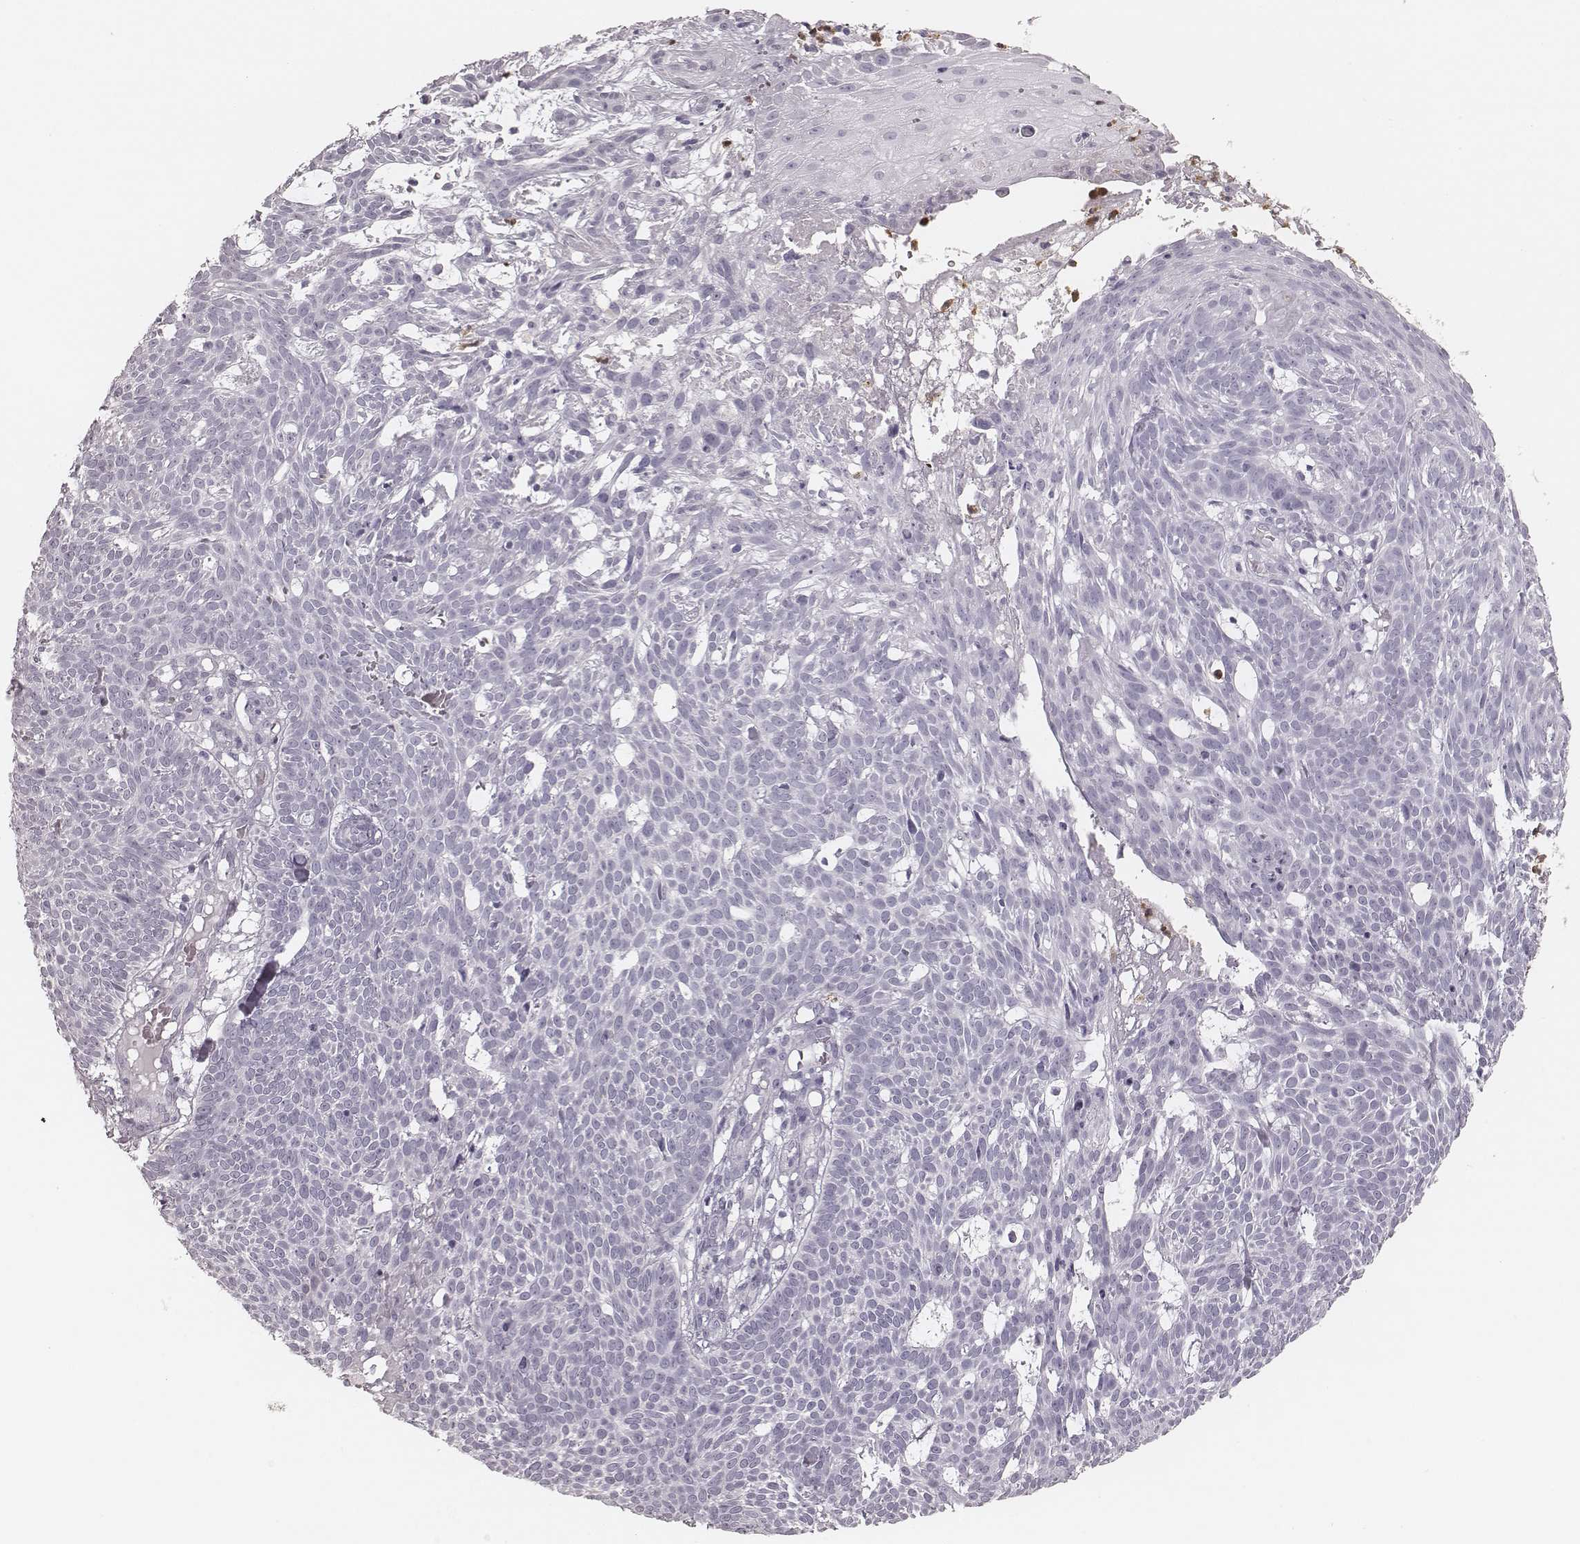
{"staining": {"intensity": "negative", "quantity": "none", "location": "none"}, "tissue": "skin cancer", "cell_type": "Tumor cells", "image_type": "cancer", "snomed": [{"axis": "morphology", "description": "Basal cell carcinoma"}, {"axis": "topography", "description": "Skin"}], "caption": "Tumor cells show no significant expression in skin basal cell carcinoma. The staining is performed using DAB brown chromogen with nuclei counter-stained in using hematoxylin.", "gene": "ELANE", "patient": {"sex": "male", "age": 59}}